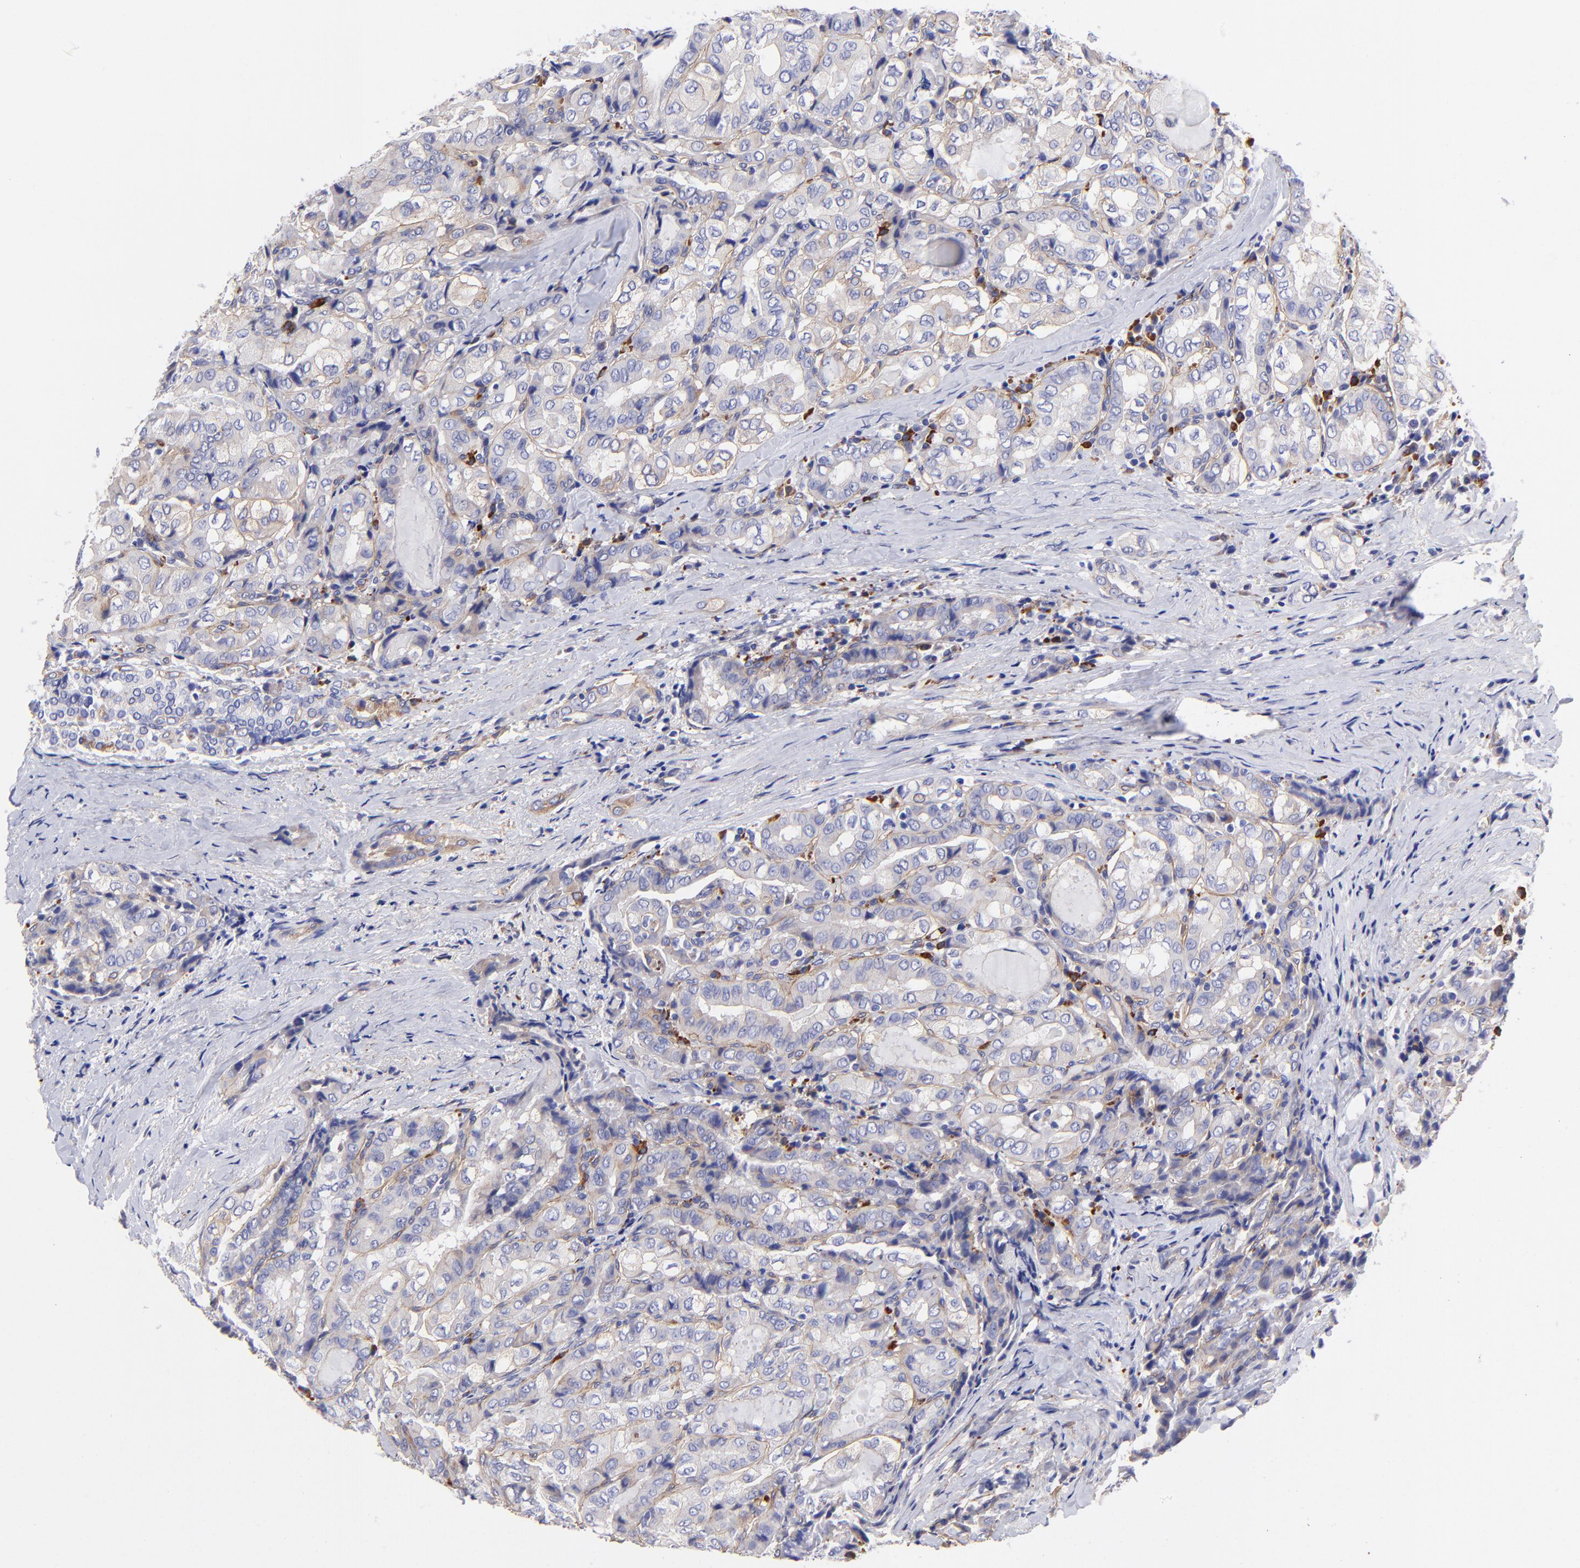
{"staining": {"intensity": "weak", "quantity": "<25%", "location": "cytoplasmic/membranous"}, "tissue": "thyroid cancer", "cell_type": "Tumor cells", "image_type": "cancer", "snomed": [{"axis": "morphology", "description": "Papillary adenocarcinoma, NOS"}, {"axis": "topography", "description": "Thyroid gland"}], "caption": "Thyroid cancer was stained to show a protein in brown. There is no significant positivity in tumor cells. (DAB (3,3'-diaminobenzidine) immunohistochemistry, high magnification).", "gene": "PPFIBP1", "patient": {"sex": "female", "age": 71}}